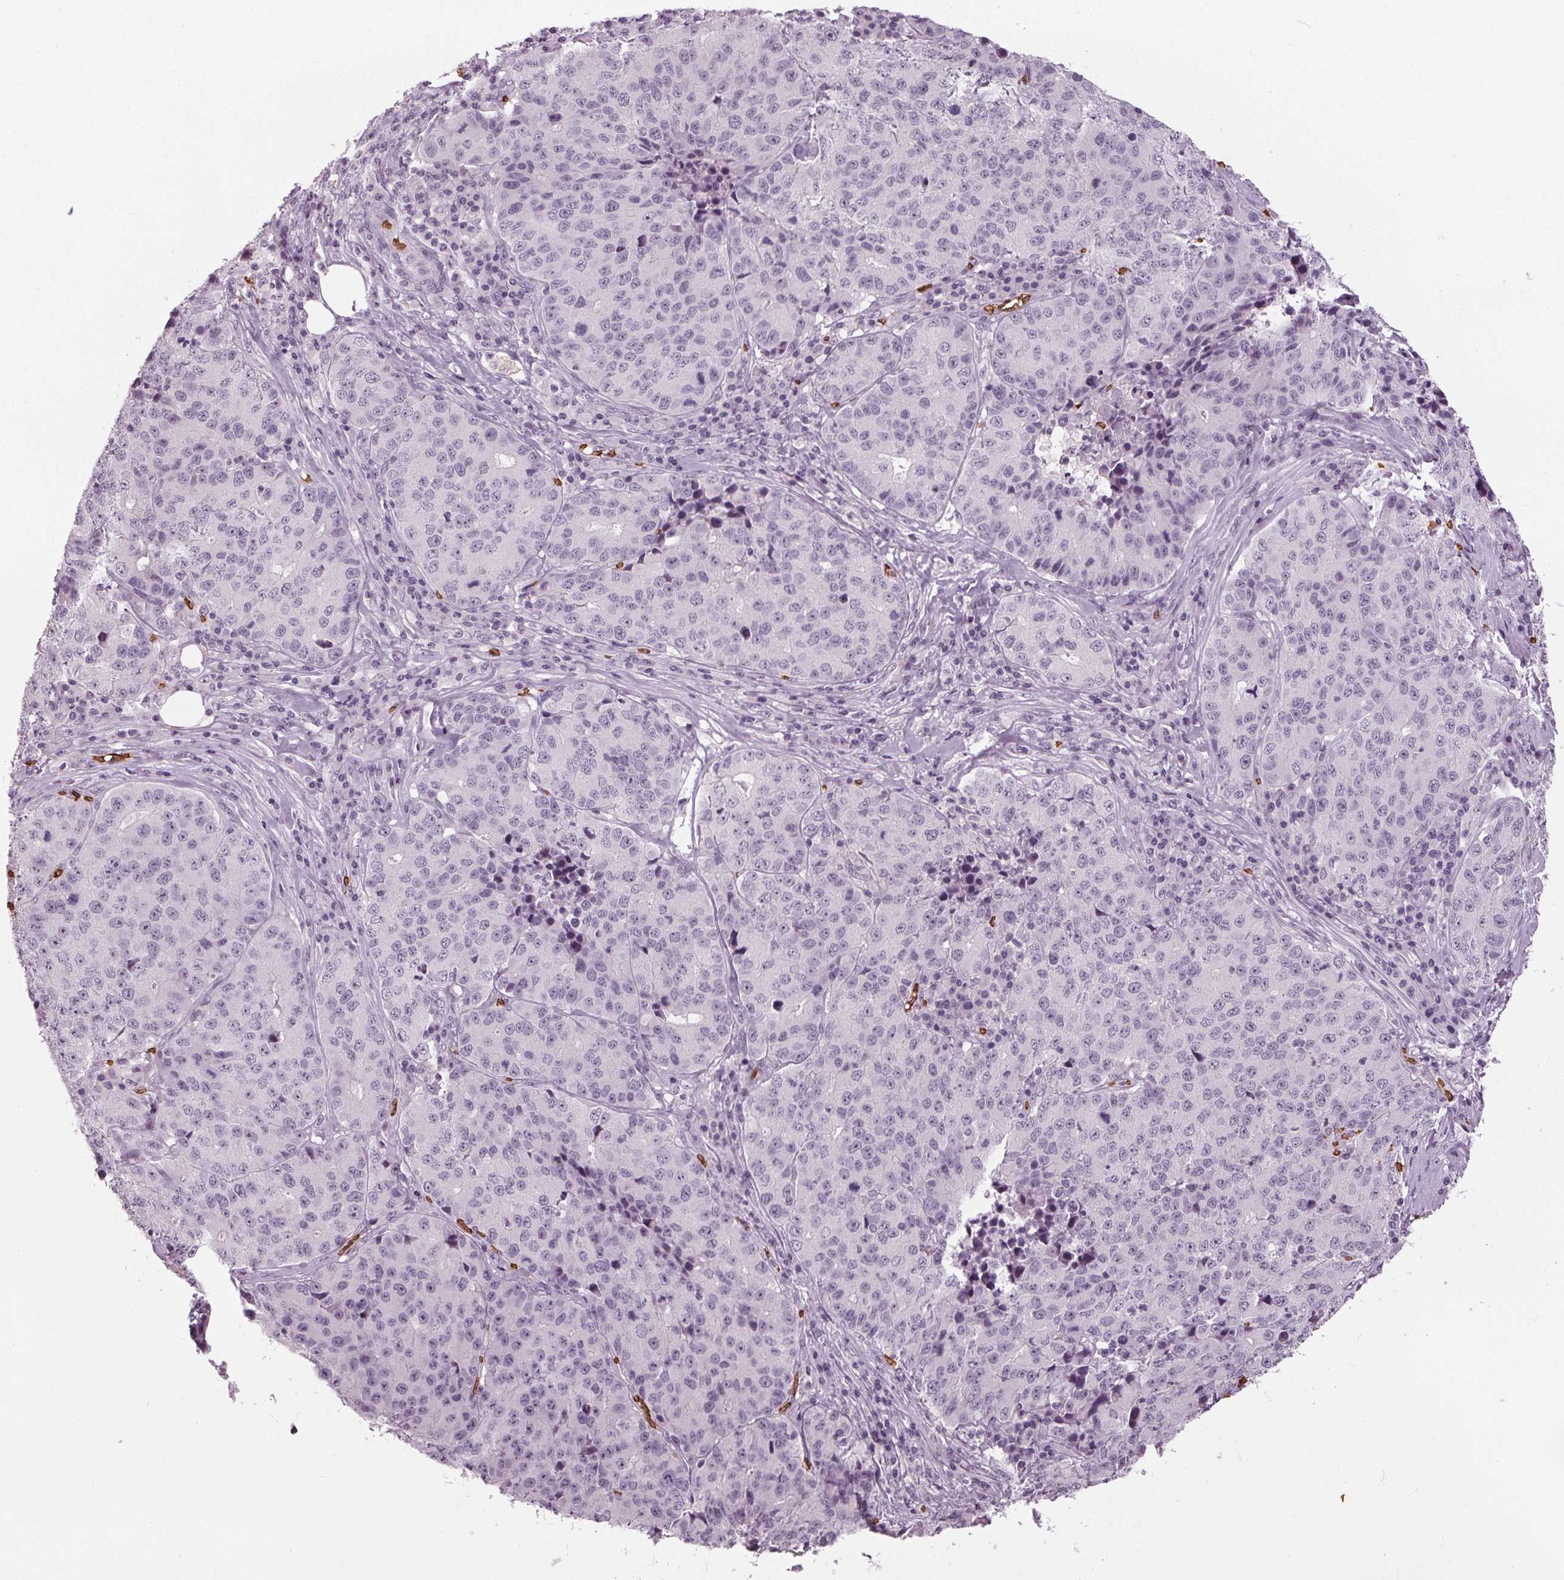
{"staining": {"intensity": "negative", "quantity": "none", "location": "none"}, "tissue": "stomach cancer", "cell_type": "Tumor cells", "image_type": "cancer", "snomed": [{"axis": "morphology", "description": "Adenocarcinoma, NOS"}, {"axis": "topography", "description": "Stomach"}], "caption": "Stomach cancer (adenocarcinoma) stained for a protein using IHC reveals no staining tumor cells.", "gene": "SLC4A1", "patient": {"sex": "male", "age": 71}}